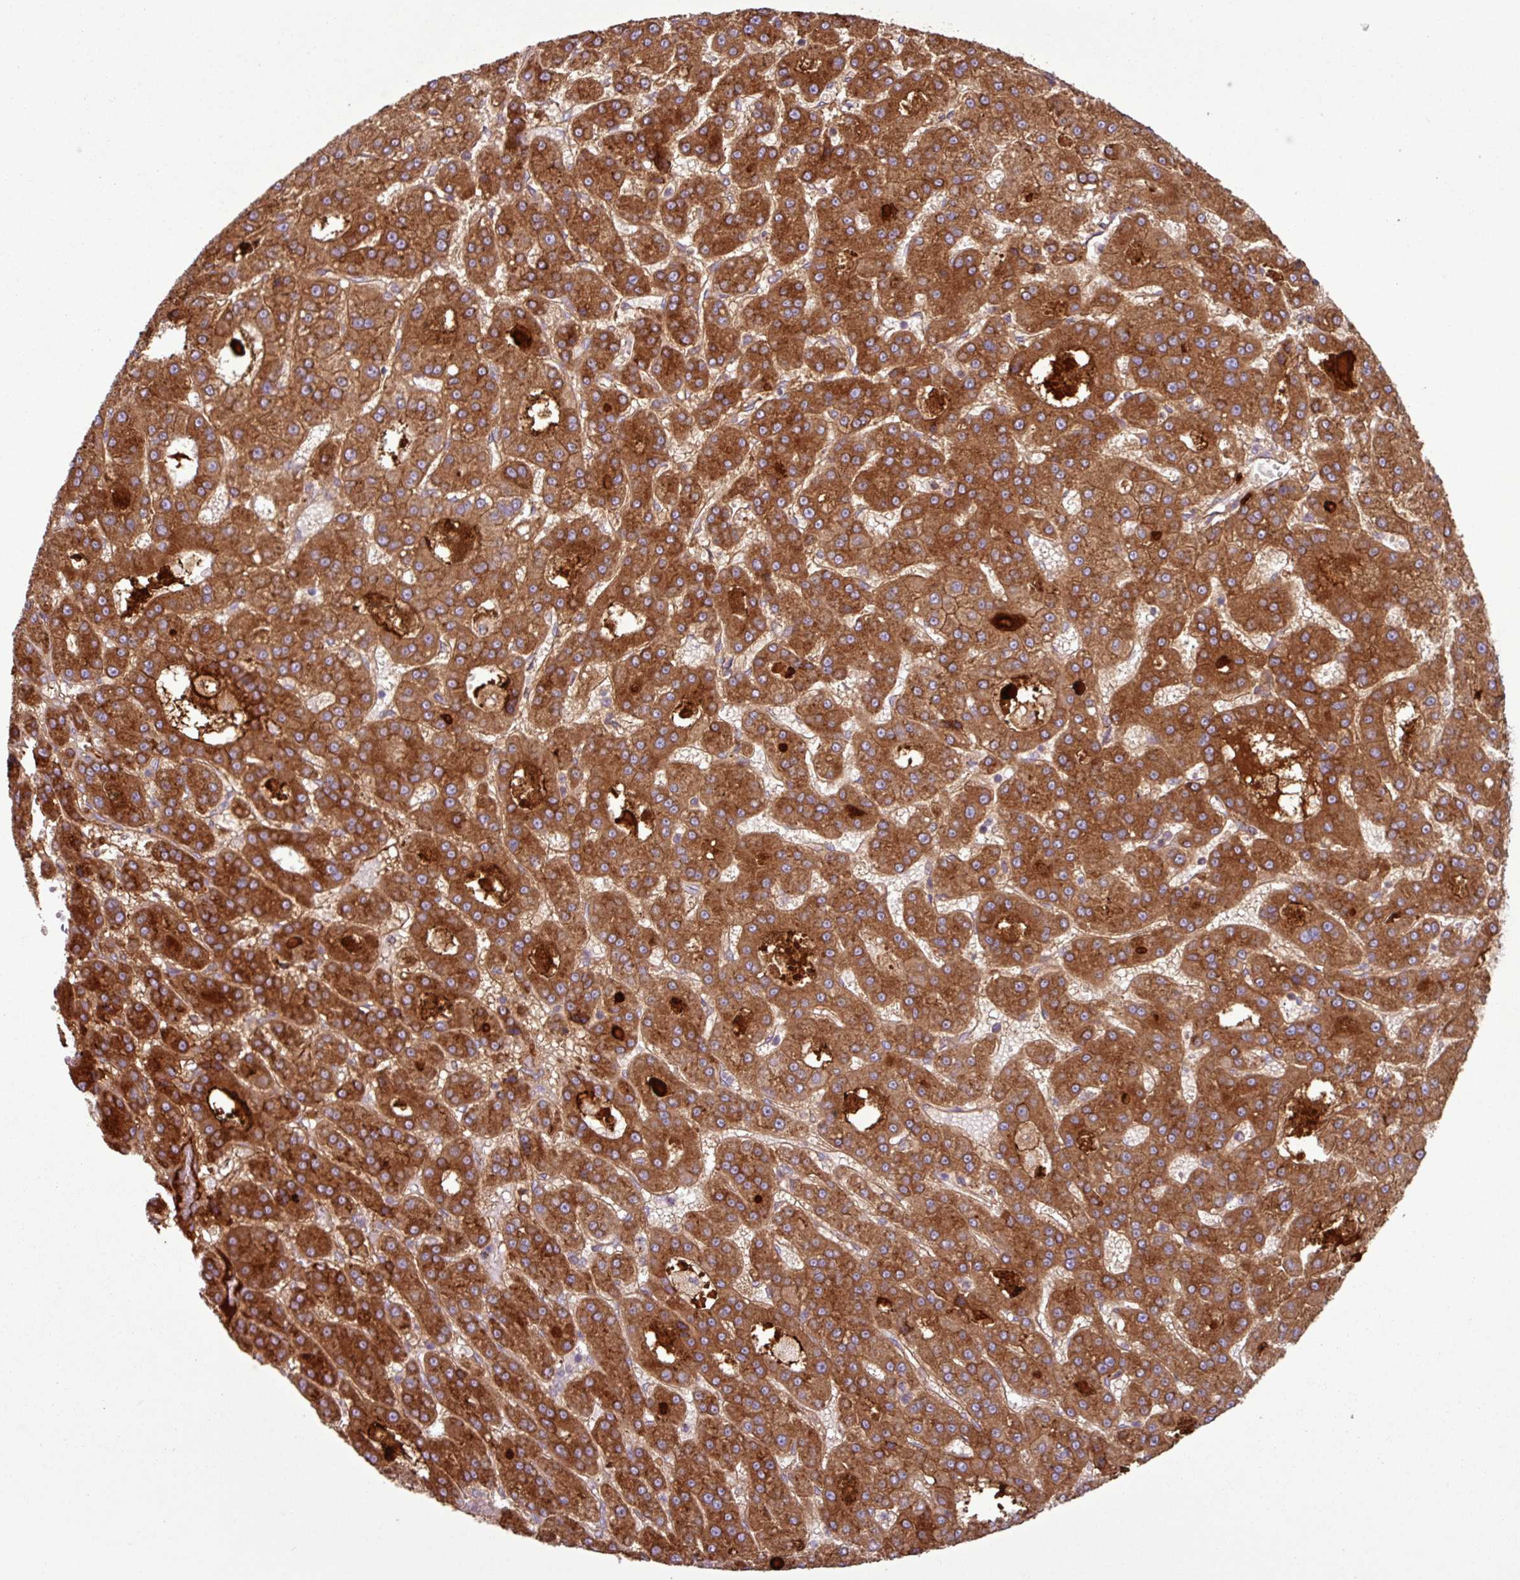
{"staining": {"intensity": "strong", "quantity": ">75%", "location": "cytoplasmic/membranous"}, "tissue": "liver cancer", "cell_type": "Tumor cells", "image_type": "cancer", "snomed": [{"axis": "morphology", "description": "Carcinoma, Hepatocellular, NOS"}, {"axis": "topography", "description": "Liver"}], "caption": "A high amount of strong cytoplasmic/membranous expression is appreciated in about >75% of tumor cells in liver cancer tissue.", "gene": "C4B", "patient": {"sex": "male", "age": 70}}